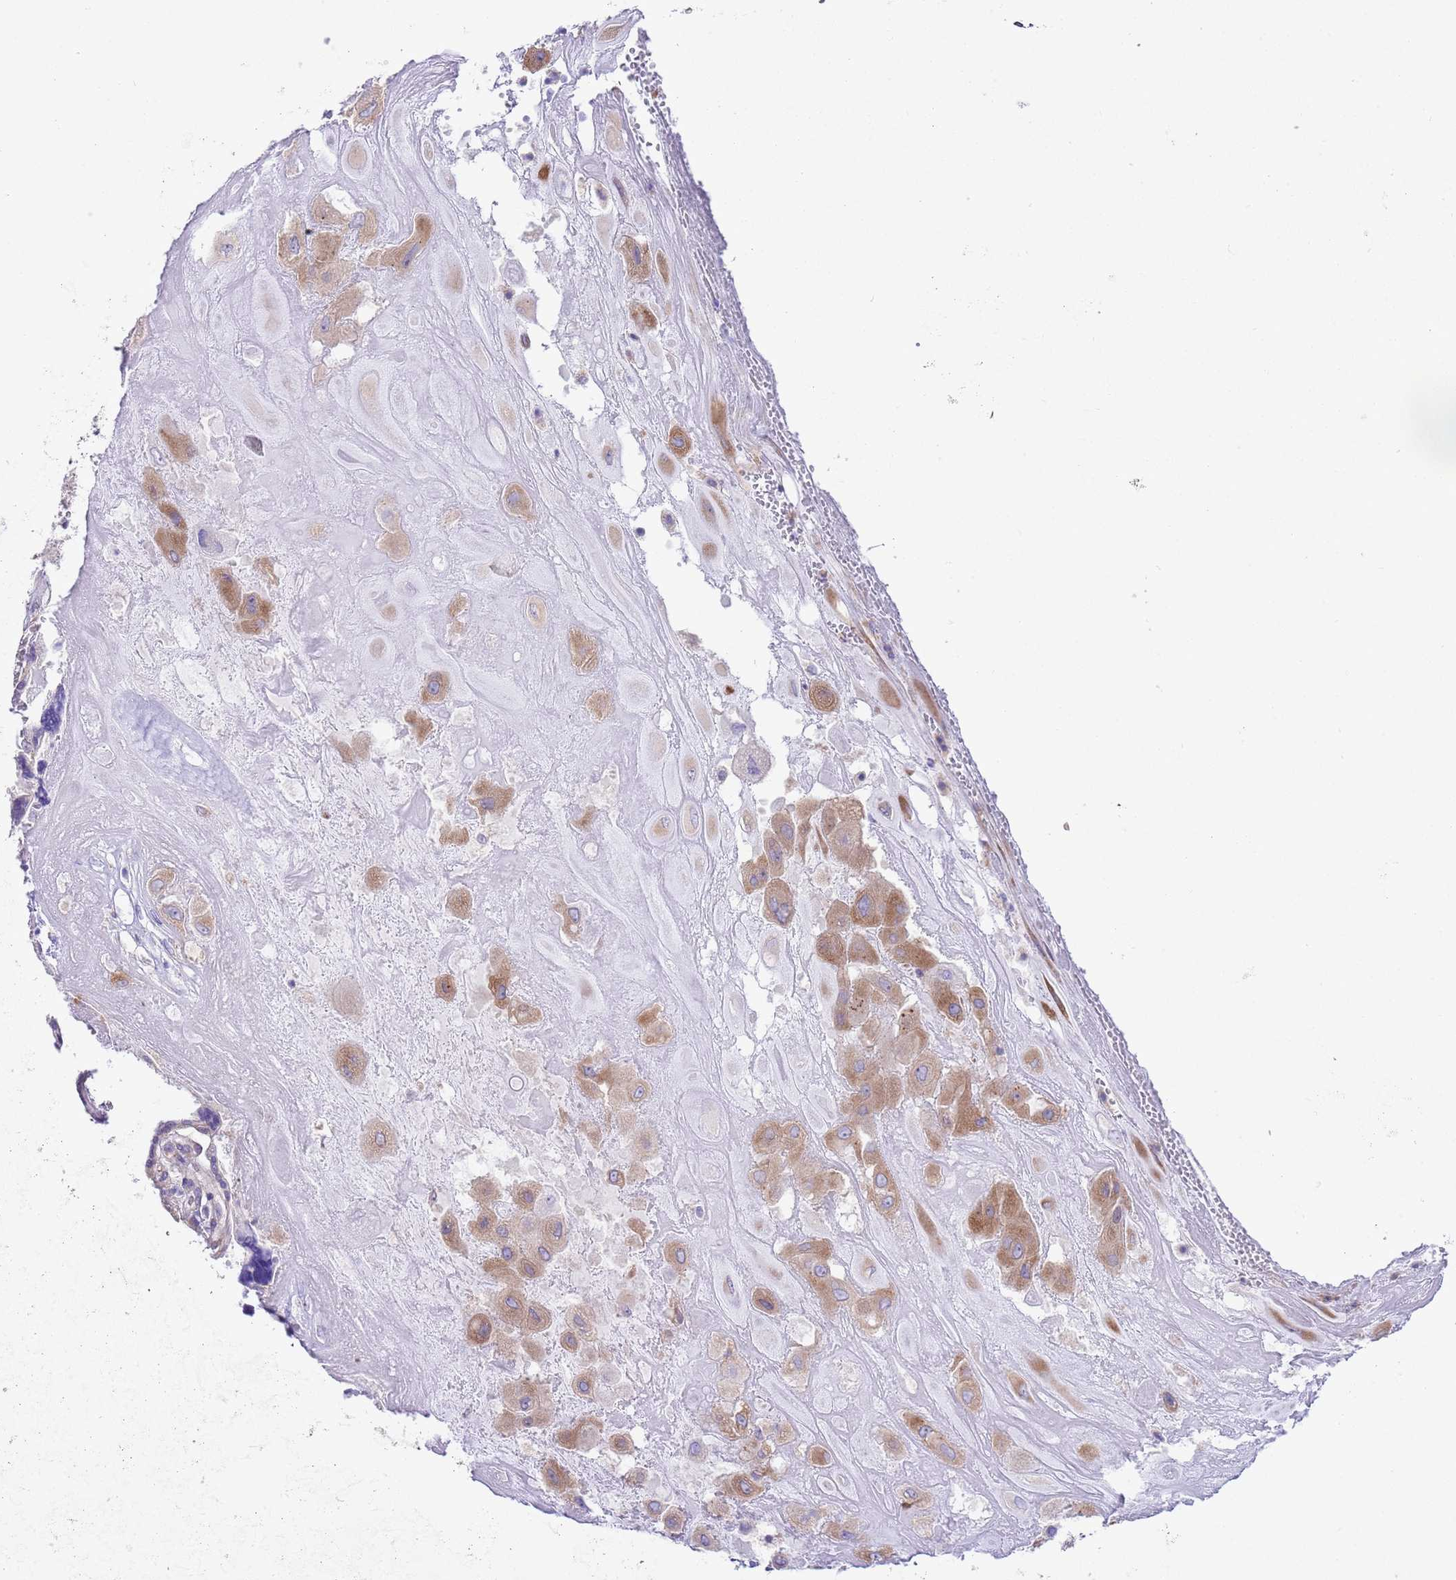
{"staining": {"intensity": "moderate", "quantity": ">75%", "location": "cytoplasmic/membranous"}, "tissue": "placenta", "cell_type": "Decidual cells", "image_type": "normal", "snomed": [{"axis": "morphology", "description": "Normal tissue, NOS"}, {"axis": "topography", "description": "Placenta"}], "caption": "Immunohistochemistry (IHC) image of normal placenta stained for a protein (brown), which displays medium levels of moderate cytoplasmic/membranous staining in approximately >75% of decidual cells.", "gene": "RPS10", "patient": {"sex": "female", "age": 32}}